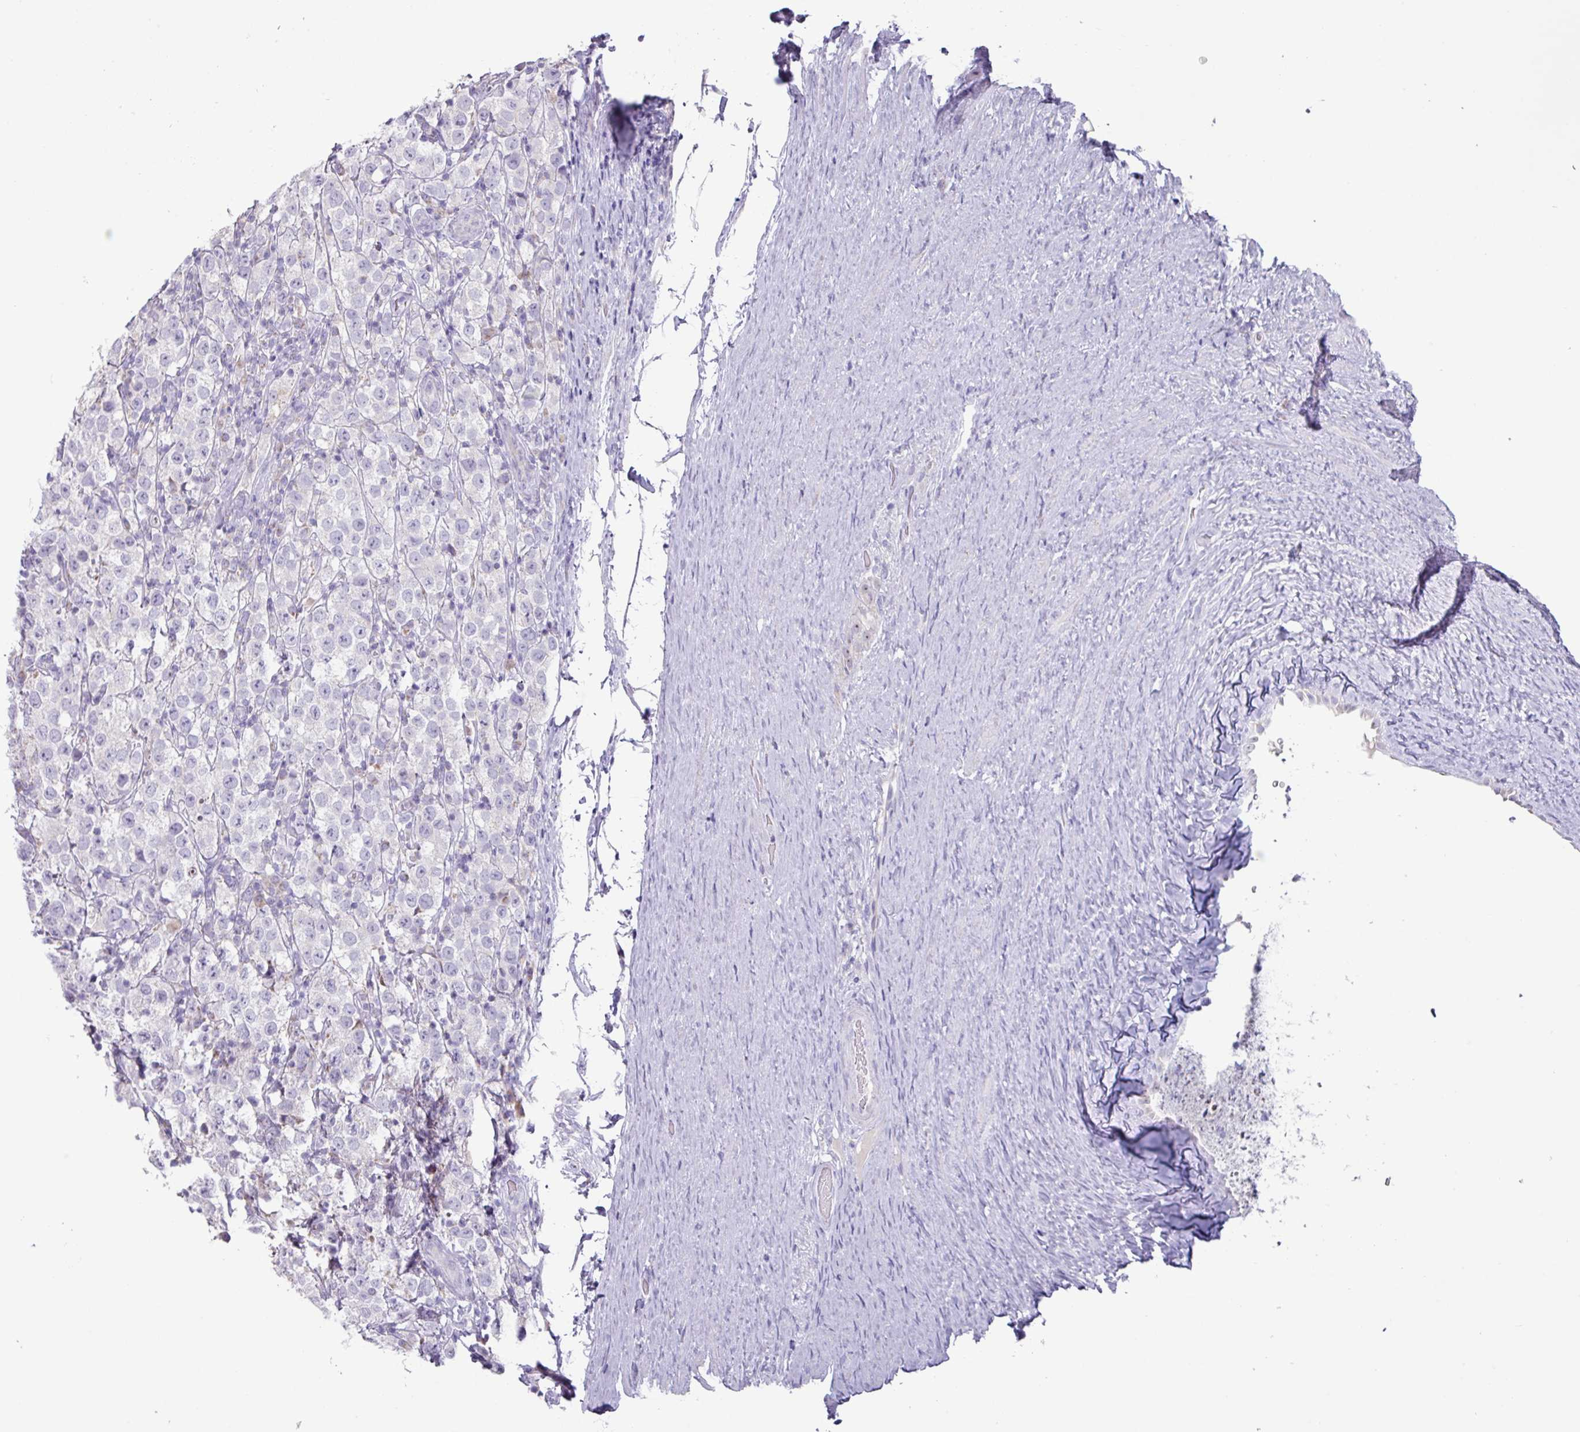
{"staining": {"intensity": "negative", "quantity": "none", "location": "none"}, "tissue": "testis cancer", "cell_type": "Tumor cells", "image_type": "cancer", "snomed": [{"axis": "morphology", "description": "Seminoma, NOS"}, {"axis": "morphology", "description": "Carcinoma, Embryonal, NOS"}, {"axis": "topography", "description": "Testis"}], "caption": "DAB immunohistochemical staining of human seminoma (testis) exhibits no significant staining in tumor cells.", "gene": "MT-ND4", "patient": {"sex": "male", "age": 41}}